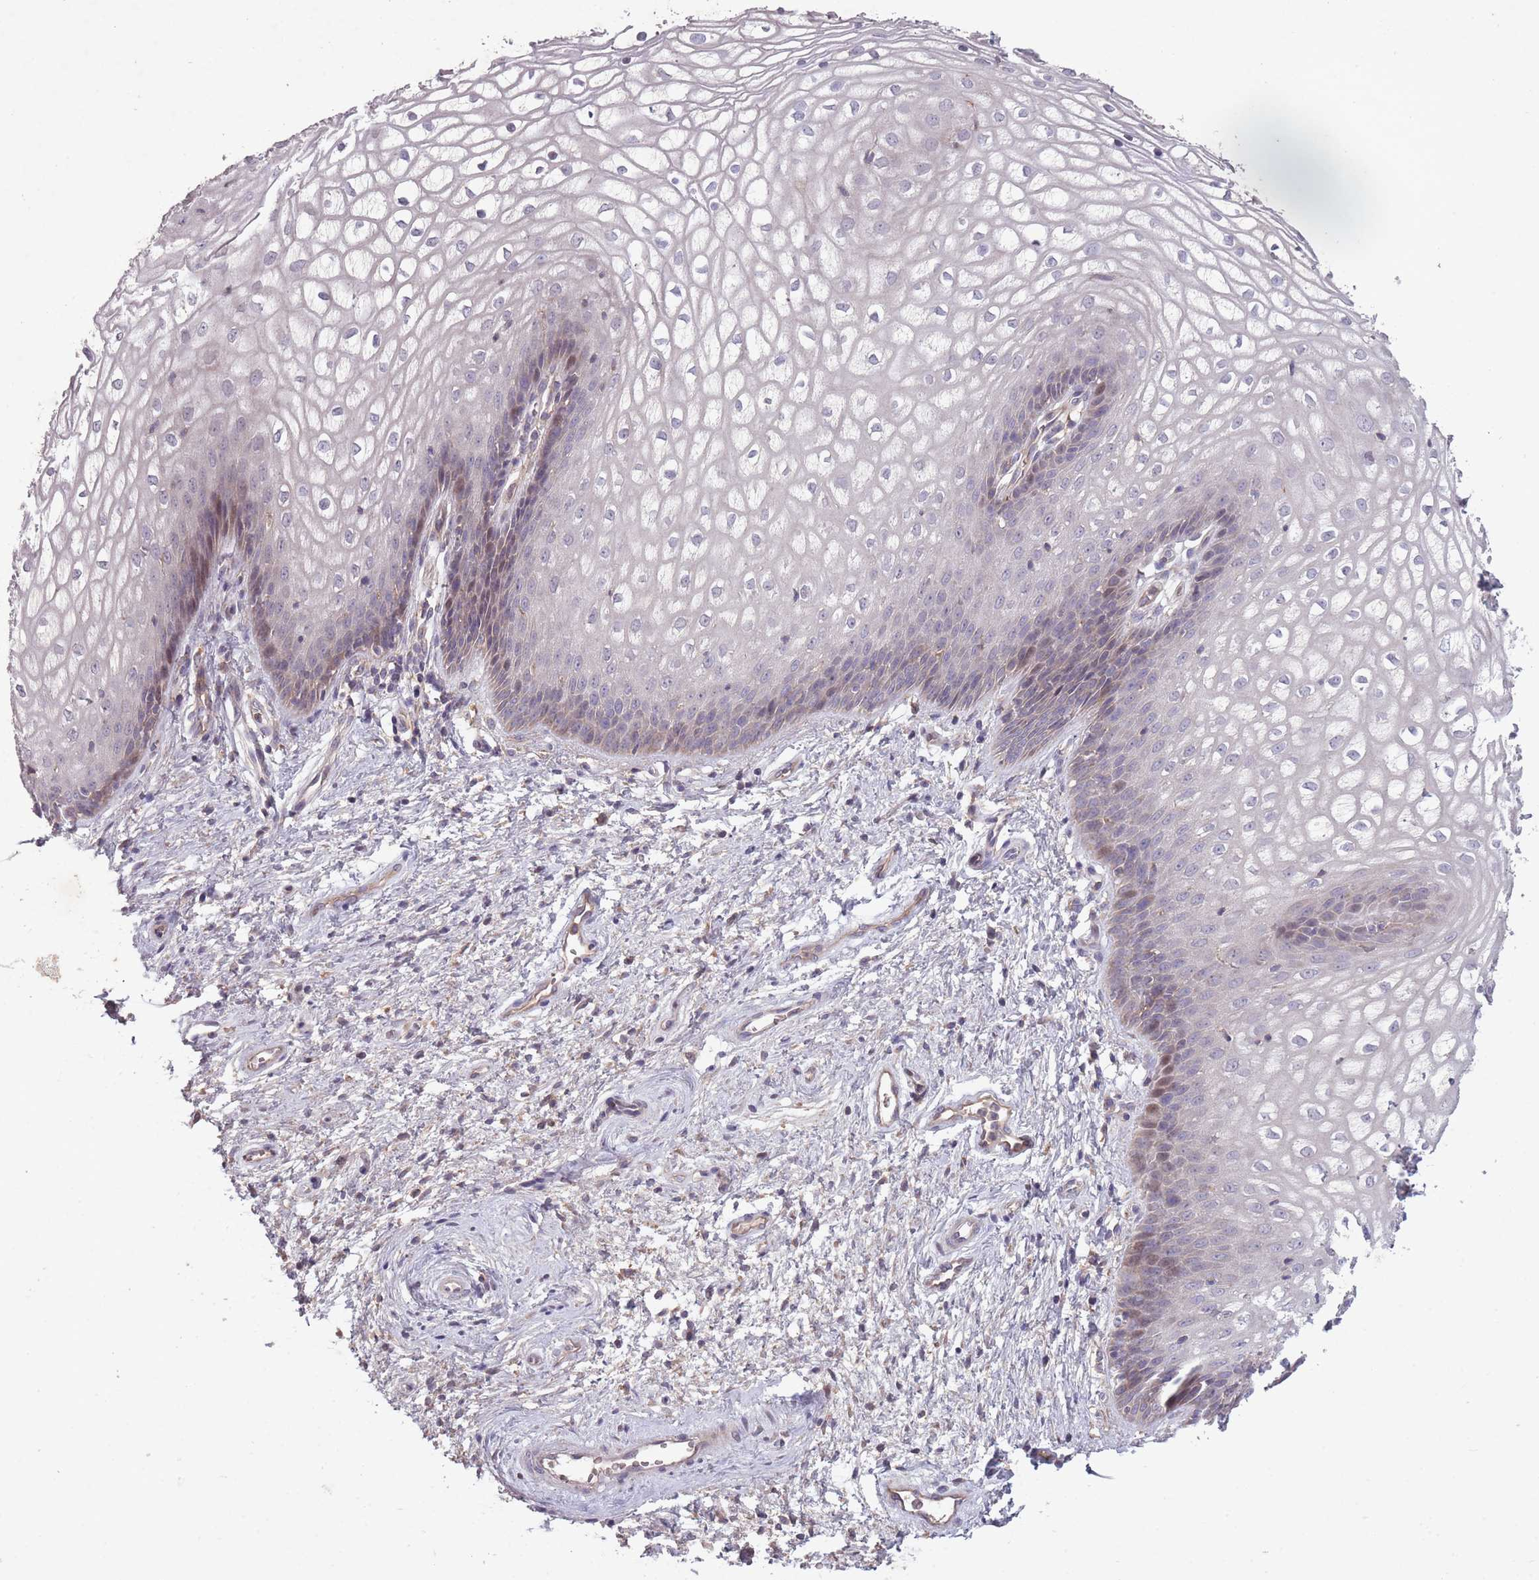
{"staining": {"intensity": "weak", "quantity": "<25%", "location": "cytoplasmic/membranous"}, "tissue": "vagina", "cell_type": "Squamous epithelial cells", "image_type": "normal", "snomed": [{"axis": "morphology", "description": "Normal tissue, NOS"}, {"axis": "topography", "description": "Vagina"}], "caption": "Squamous epithelial cells show no significant expression in benign vagina.", "gene": "OR2V1", "patient": {"sex": "female", "age": 34}}